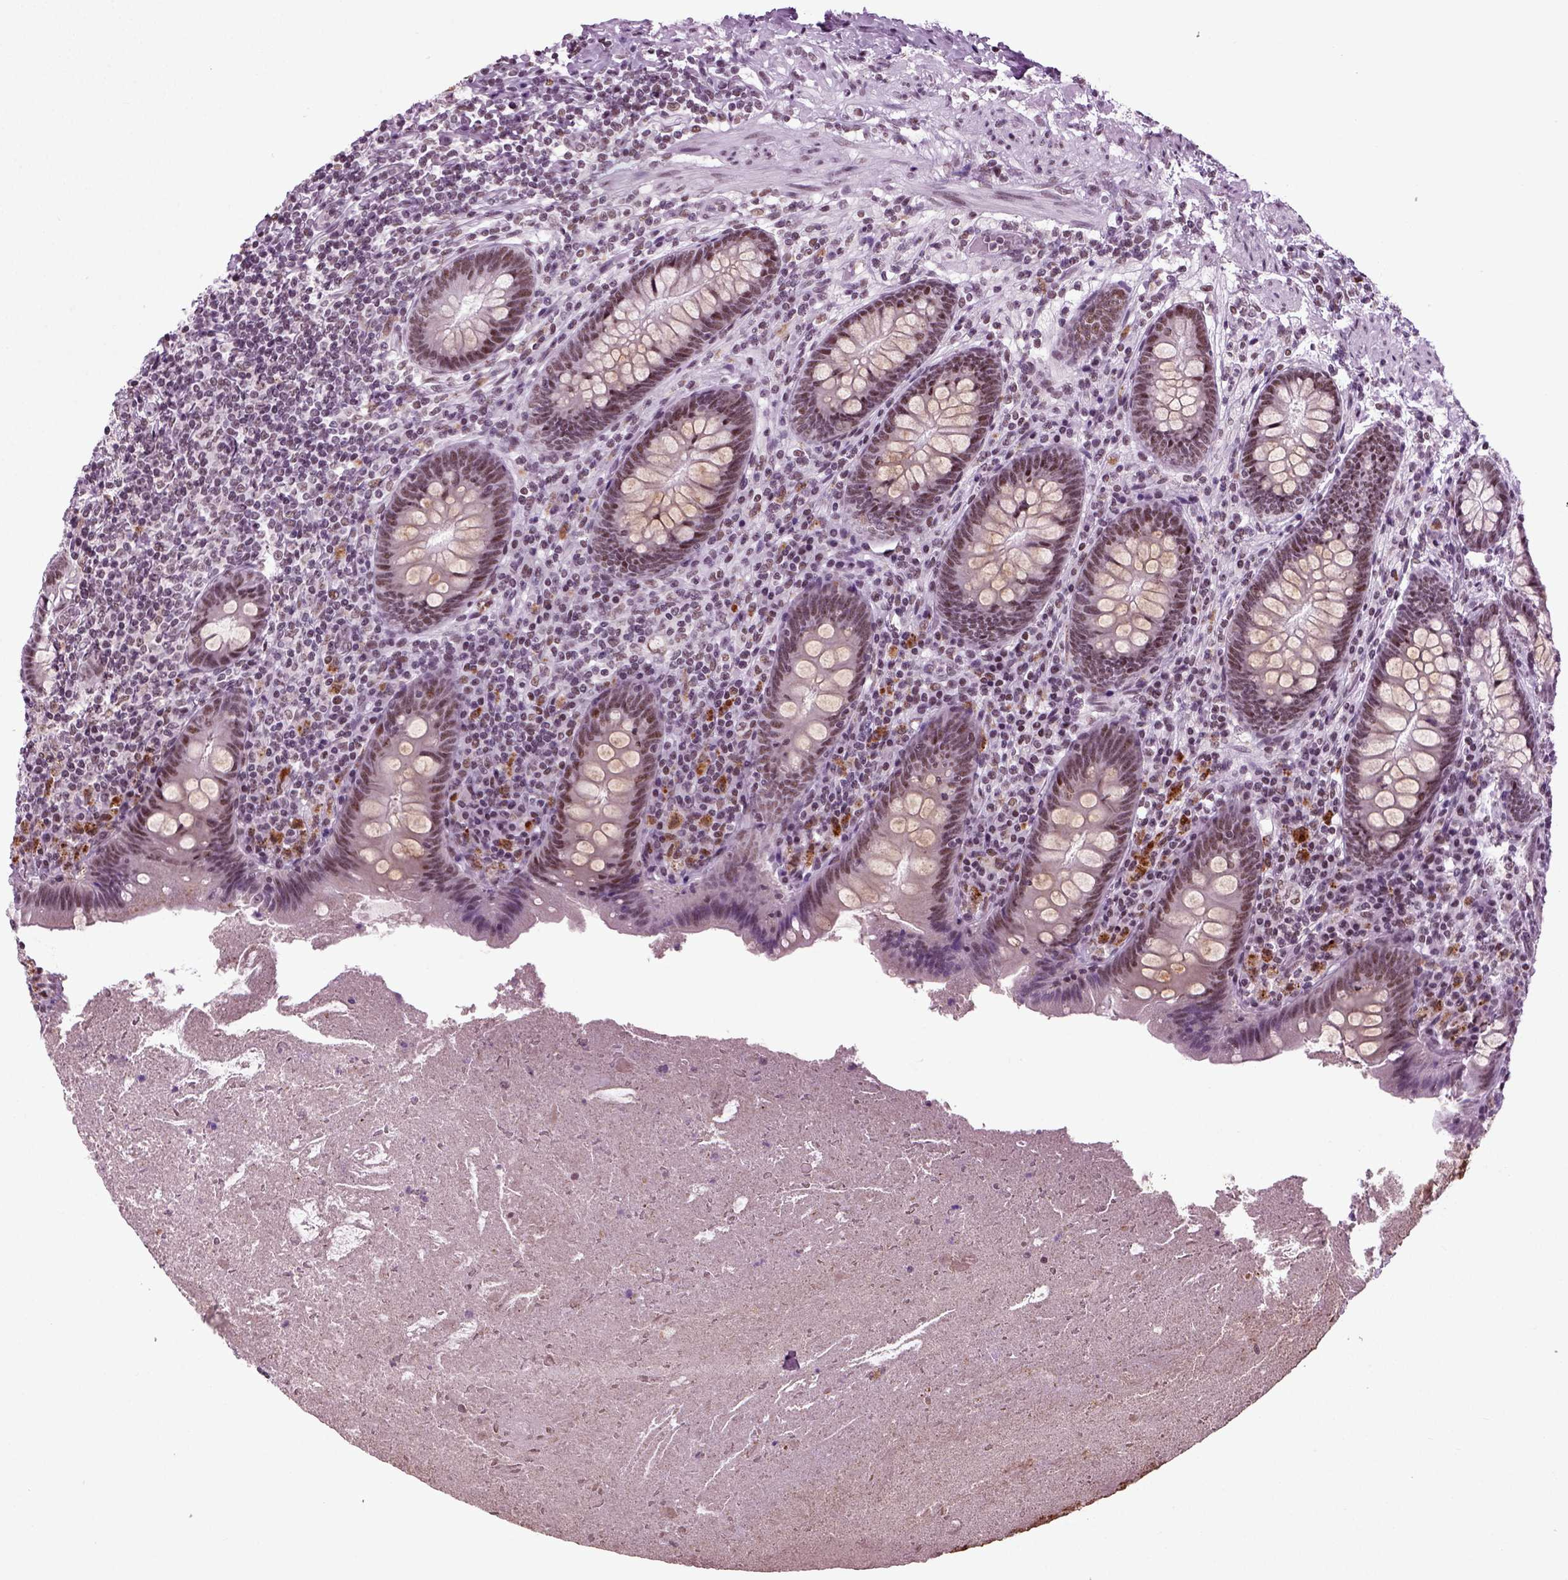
{"staining": {"intensity": "moderate", "quantity": "<25%", "location": "nuclear"}, "tissue": "appendix", "cell_type": "Glandular cells", "image_type": "normal", "snomed": [{"axis": "morphology", "description": "Normal tissue, NOS"}, {"axis": "topography", "description": "Appendix"}], "caption": "A low amount of moderate nuclear expression is identified in approximately <25% of glandular cells in normal appendix.", "gene": "RCOR3", "patient": {"sex": "male", "age": 47}}